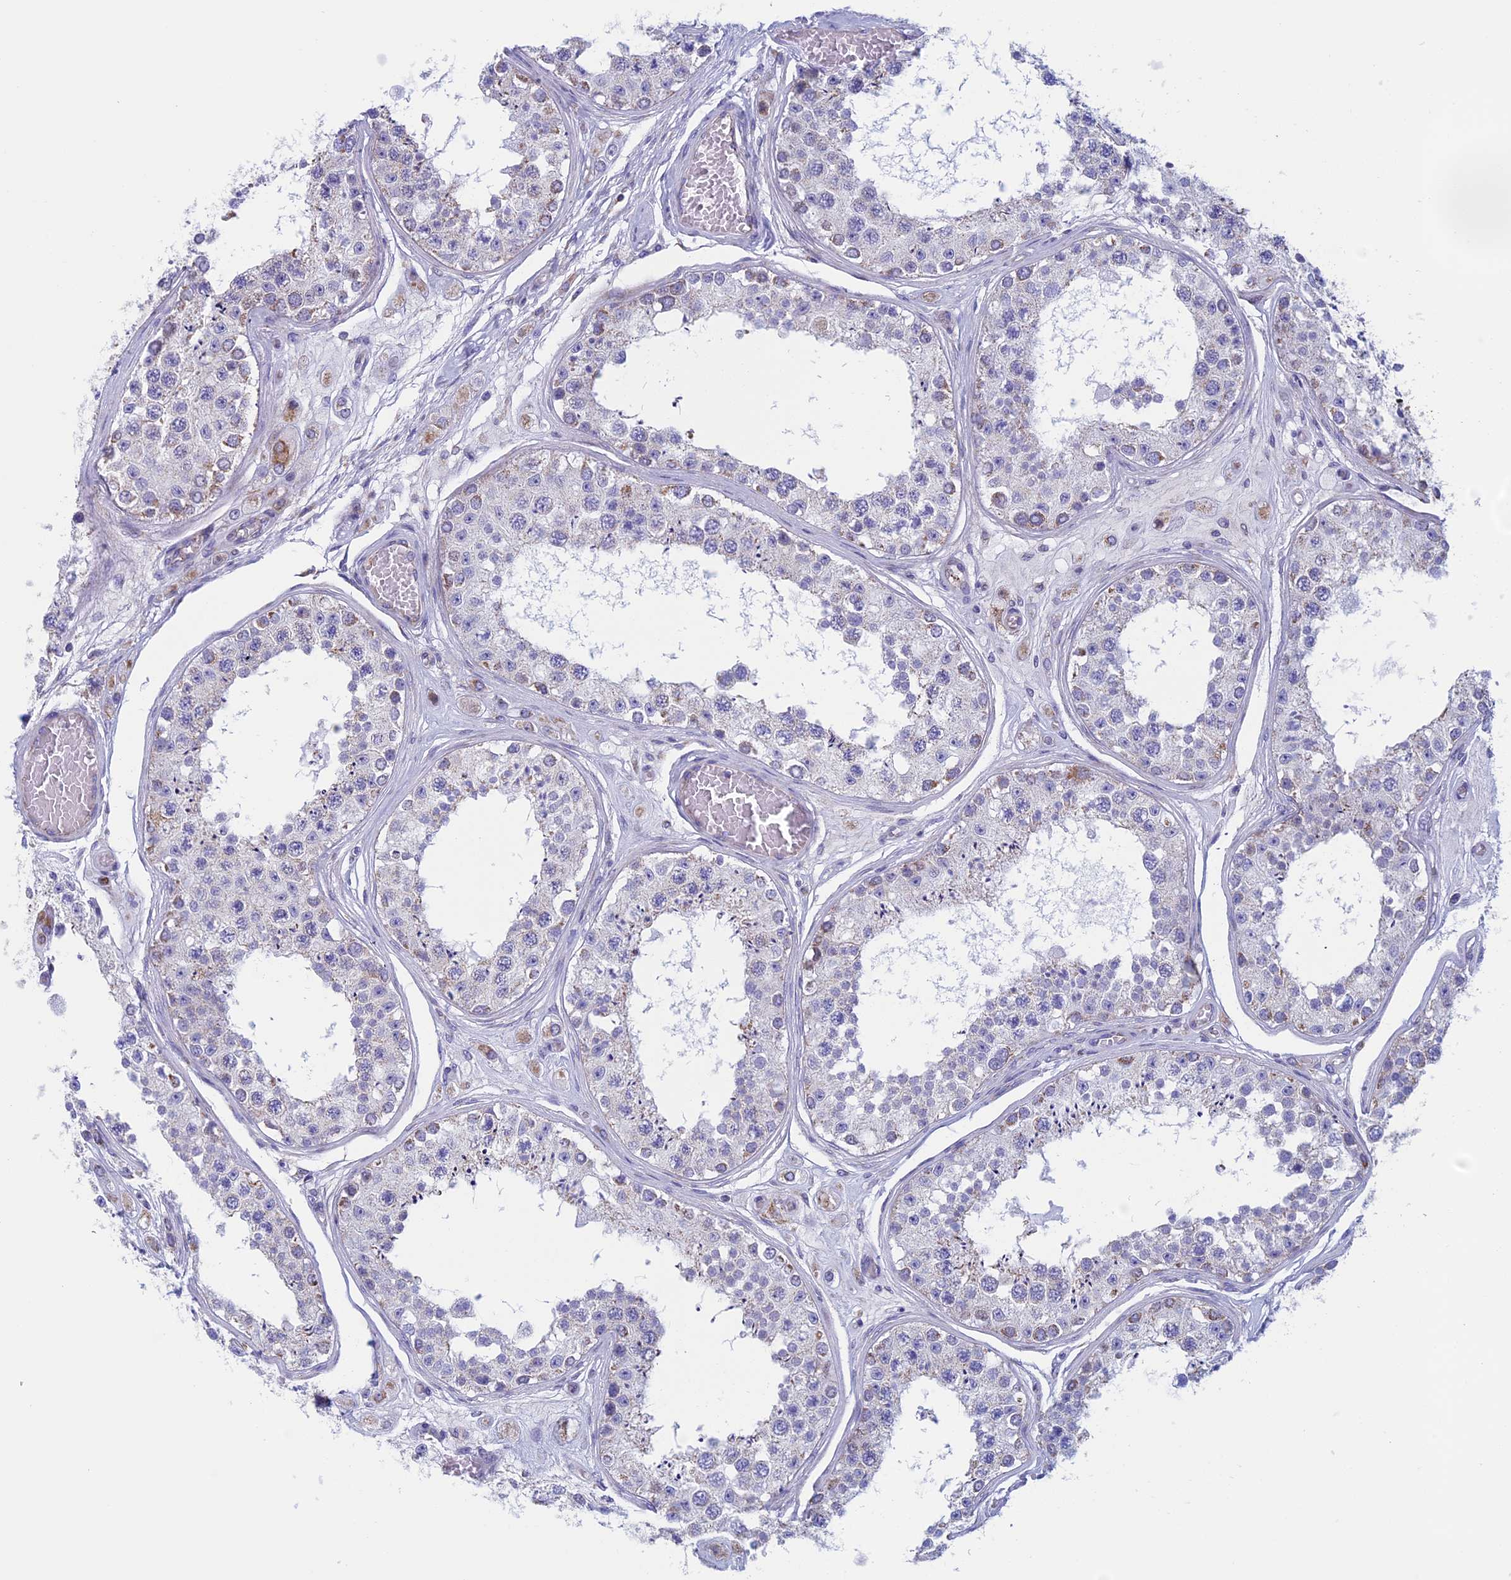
{"staining": {"intensity": "negative", "quantity": "none", "location": "none"}, "tissue": "testis", "cell_type": "Cells in seminiferous ducts", "image_type": "normal", "snomed": [{"axis": "morphology", "description": "Normal tissue, NOS"}, {"axis": "topography", "description": "Testis"}], "caption": "A high-resolution micrograph shows immunohistochemistry staining of normal testis, which demonstrates no significant positivity in cells in seminiferous ducts.", "gene": "NDUFB9", "patient": {"sex": "male", "age": 25}}